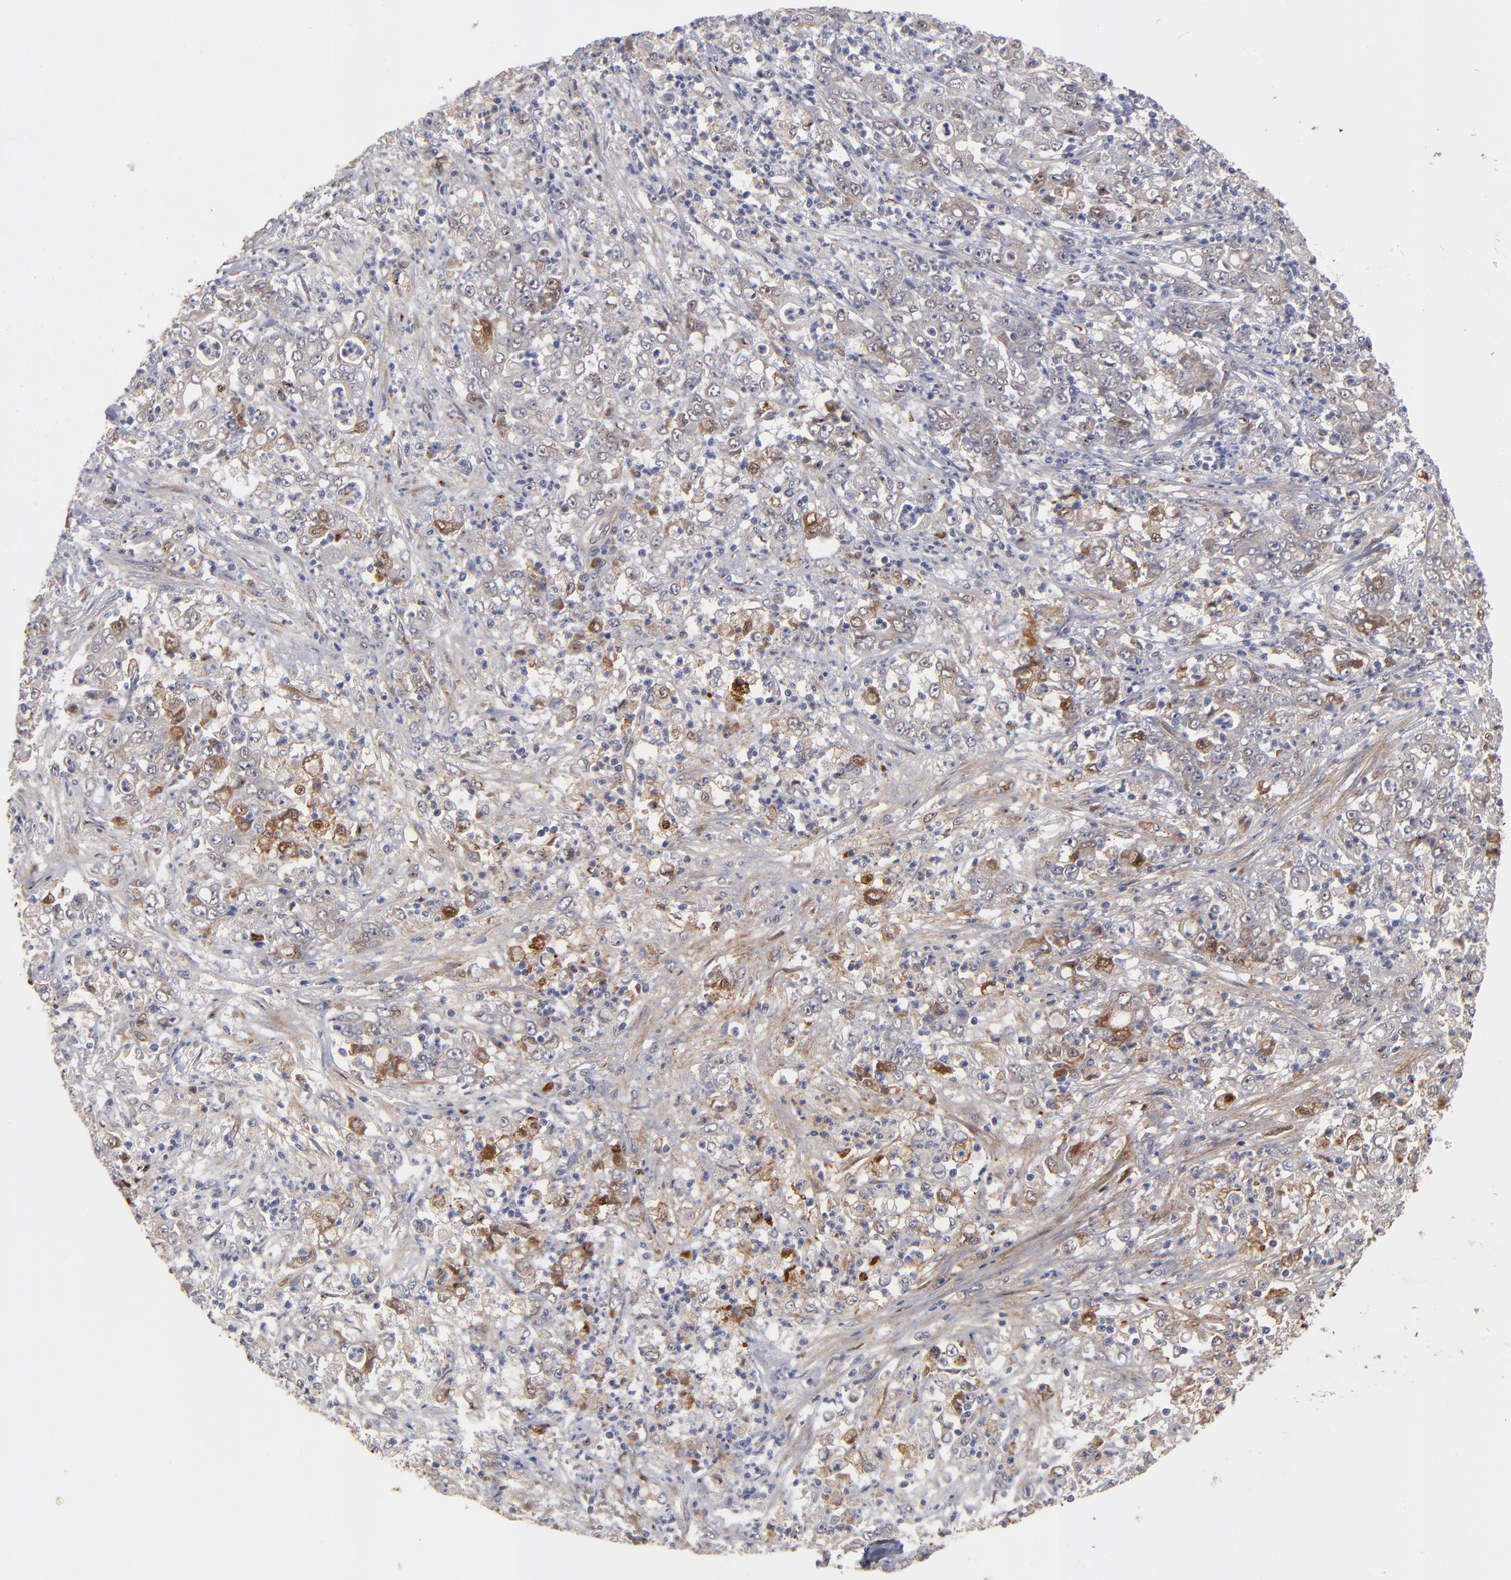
{"staining": {"intensity": "weak", "quantity": ">75%", "location": "cytoplasmic/membranous"}, "tissue": "stomach cancer", "cell_type": "Tumor cells", "image_type": "cancer", "snomed": [{"axis": "morphology", "description": "Adenocarcinoma, NOS"}, {"axis": "topography", "description": "Stomach, lower"}], "caption": "IHC (DAB) staining of human stomach cancer (adenocarcinoma) shows weak cytoplasmic/membranous protein positivity in about >75% of tumor cells.", "gene": "EXD2", "patient": {"sex": "female", "age": 71}}